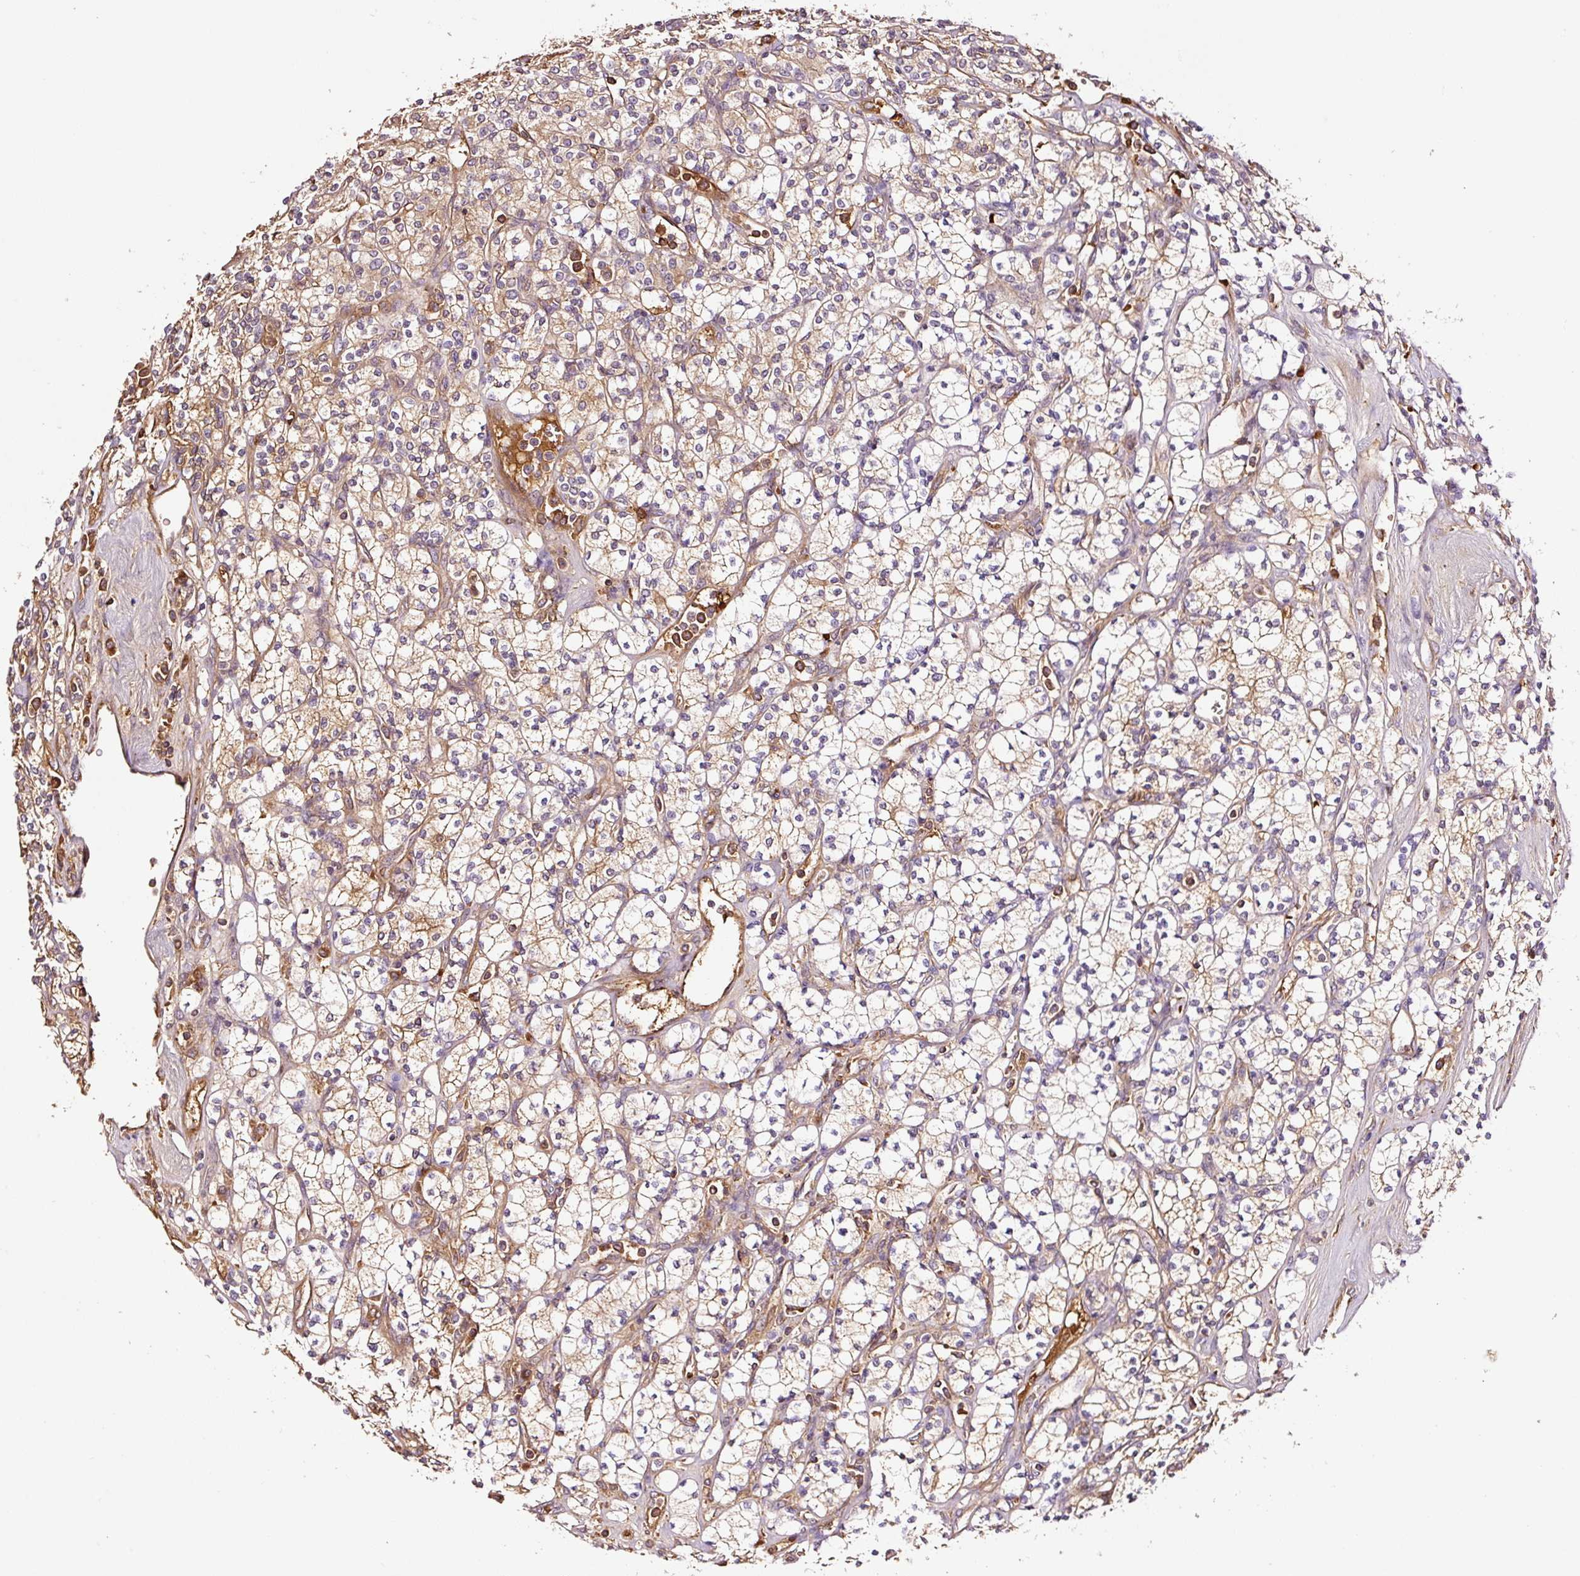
{"staining": {"intensity": "weak", "quantity": ">75%", "location": "cytoplasmic/membranous"}, "tissue": "renal cancer", "cell_type": "Tumor cells", "image_type": "cancer", "snomed": [{"axis": "morphology", "description": "Adenocarcinoma, NOS"}, {"axis": "topography", "description": "Kidney"}], "caption": "Protein staining shows weak cytoplasmic/membranous staining in about >75% of tumor cells in adenocarcinoma (renal).", "gene": "PGLYRP2", "patient": {"sex": "male", "age": 77}}